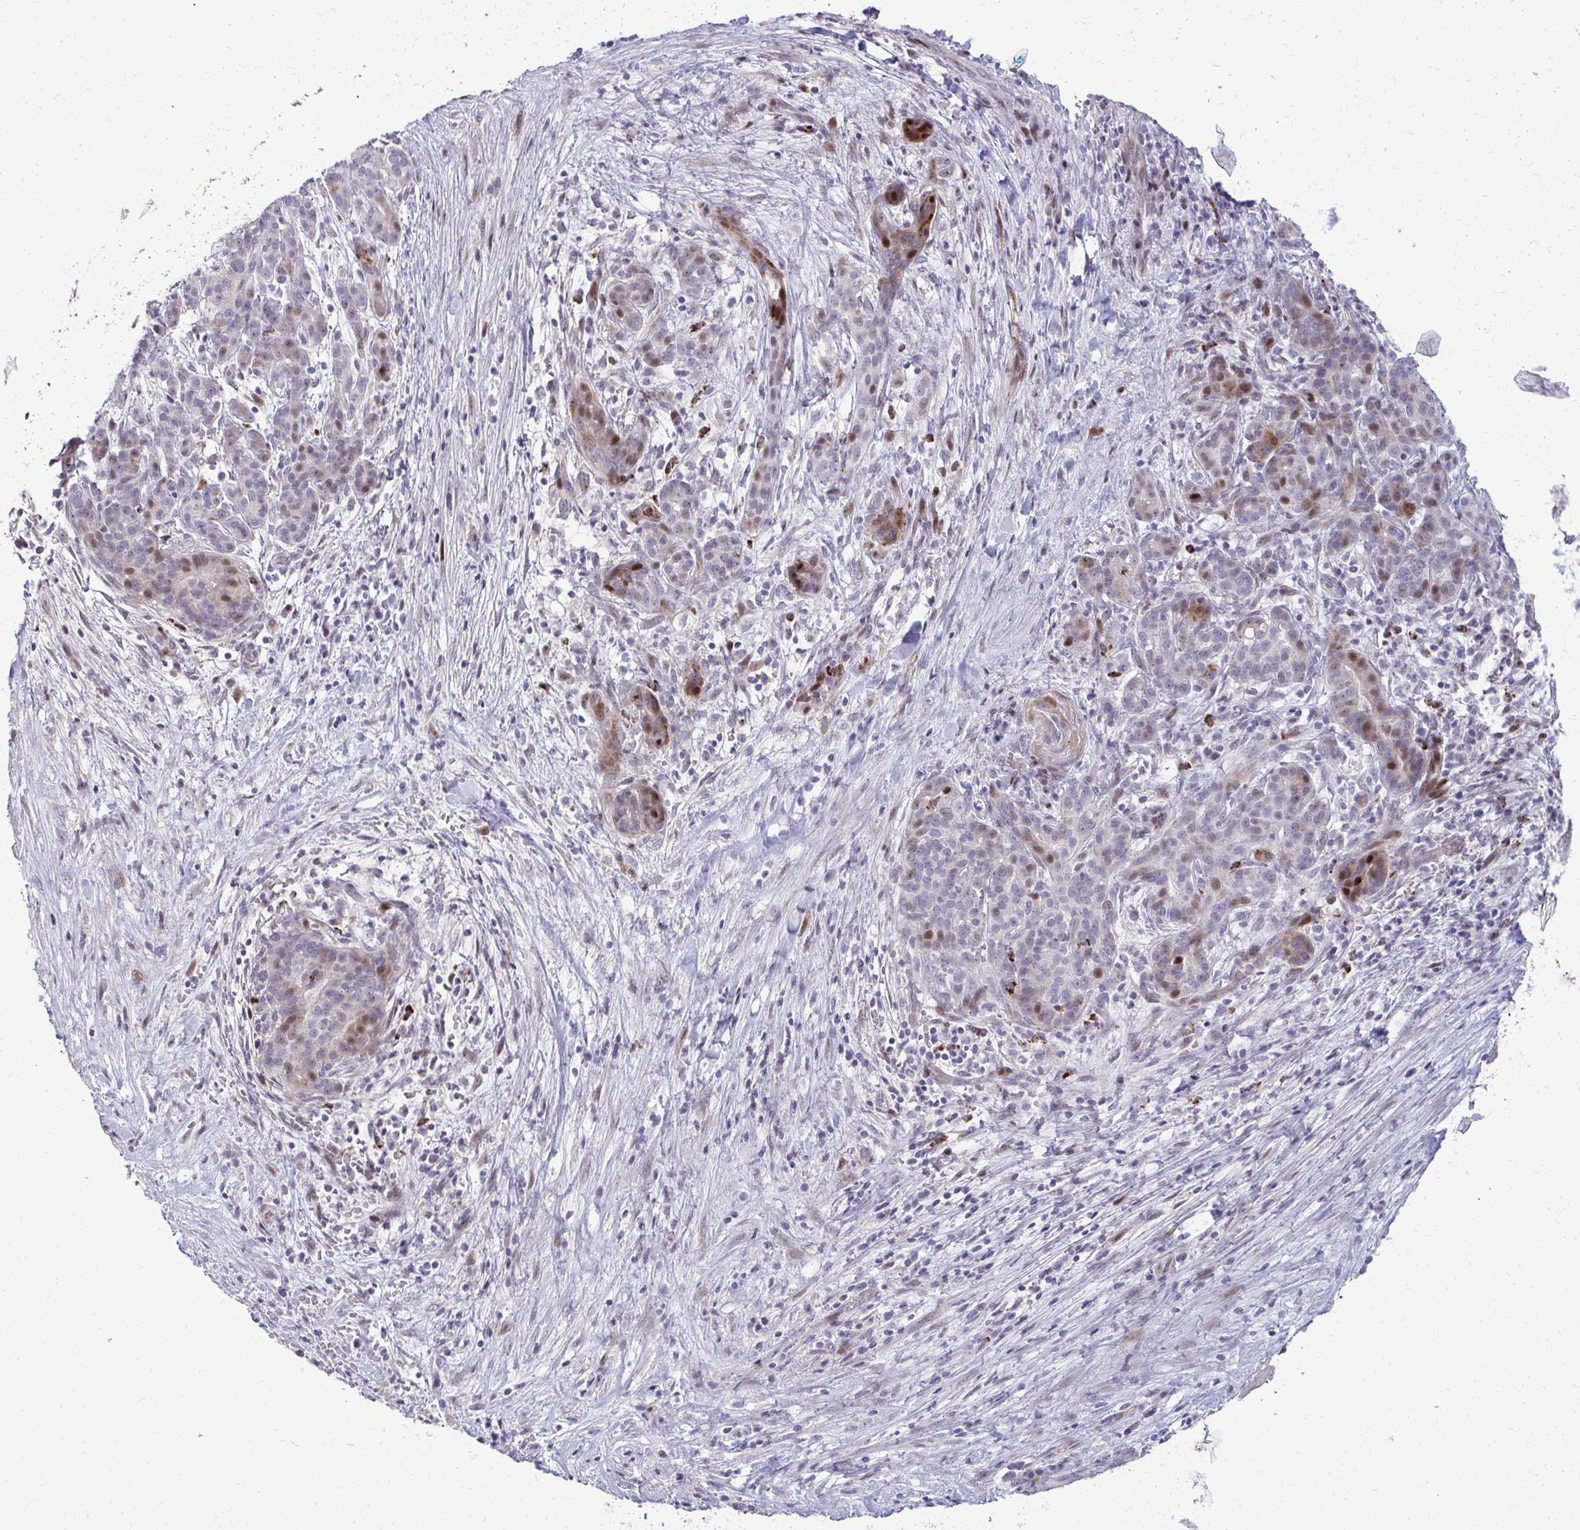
{"staining": {"intensity": "negative", "quantity": "none", "location": "none"}, "tissue": "pancreatic cancer", "cell_type": "Tumor cells", "image_type": "cancer", "snomed": [{"axis": "morphology", "description": "Adenocarcinoma, NOS"}, {"axis": "topography", "description": "Pancreas"}], "caption": "An image of pancreatic cancer (adenocarcinoma) stained for a protein reveals no brown staining in tumor cells.", "gene": "DLX4", "patient": {"sex": "male", "age": 44}}